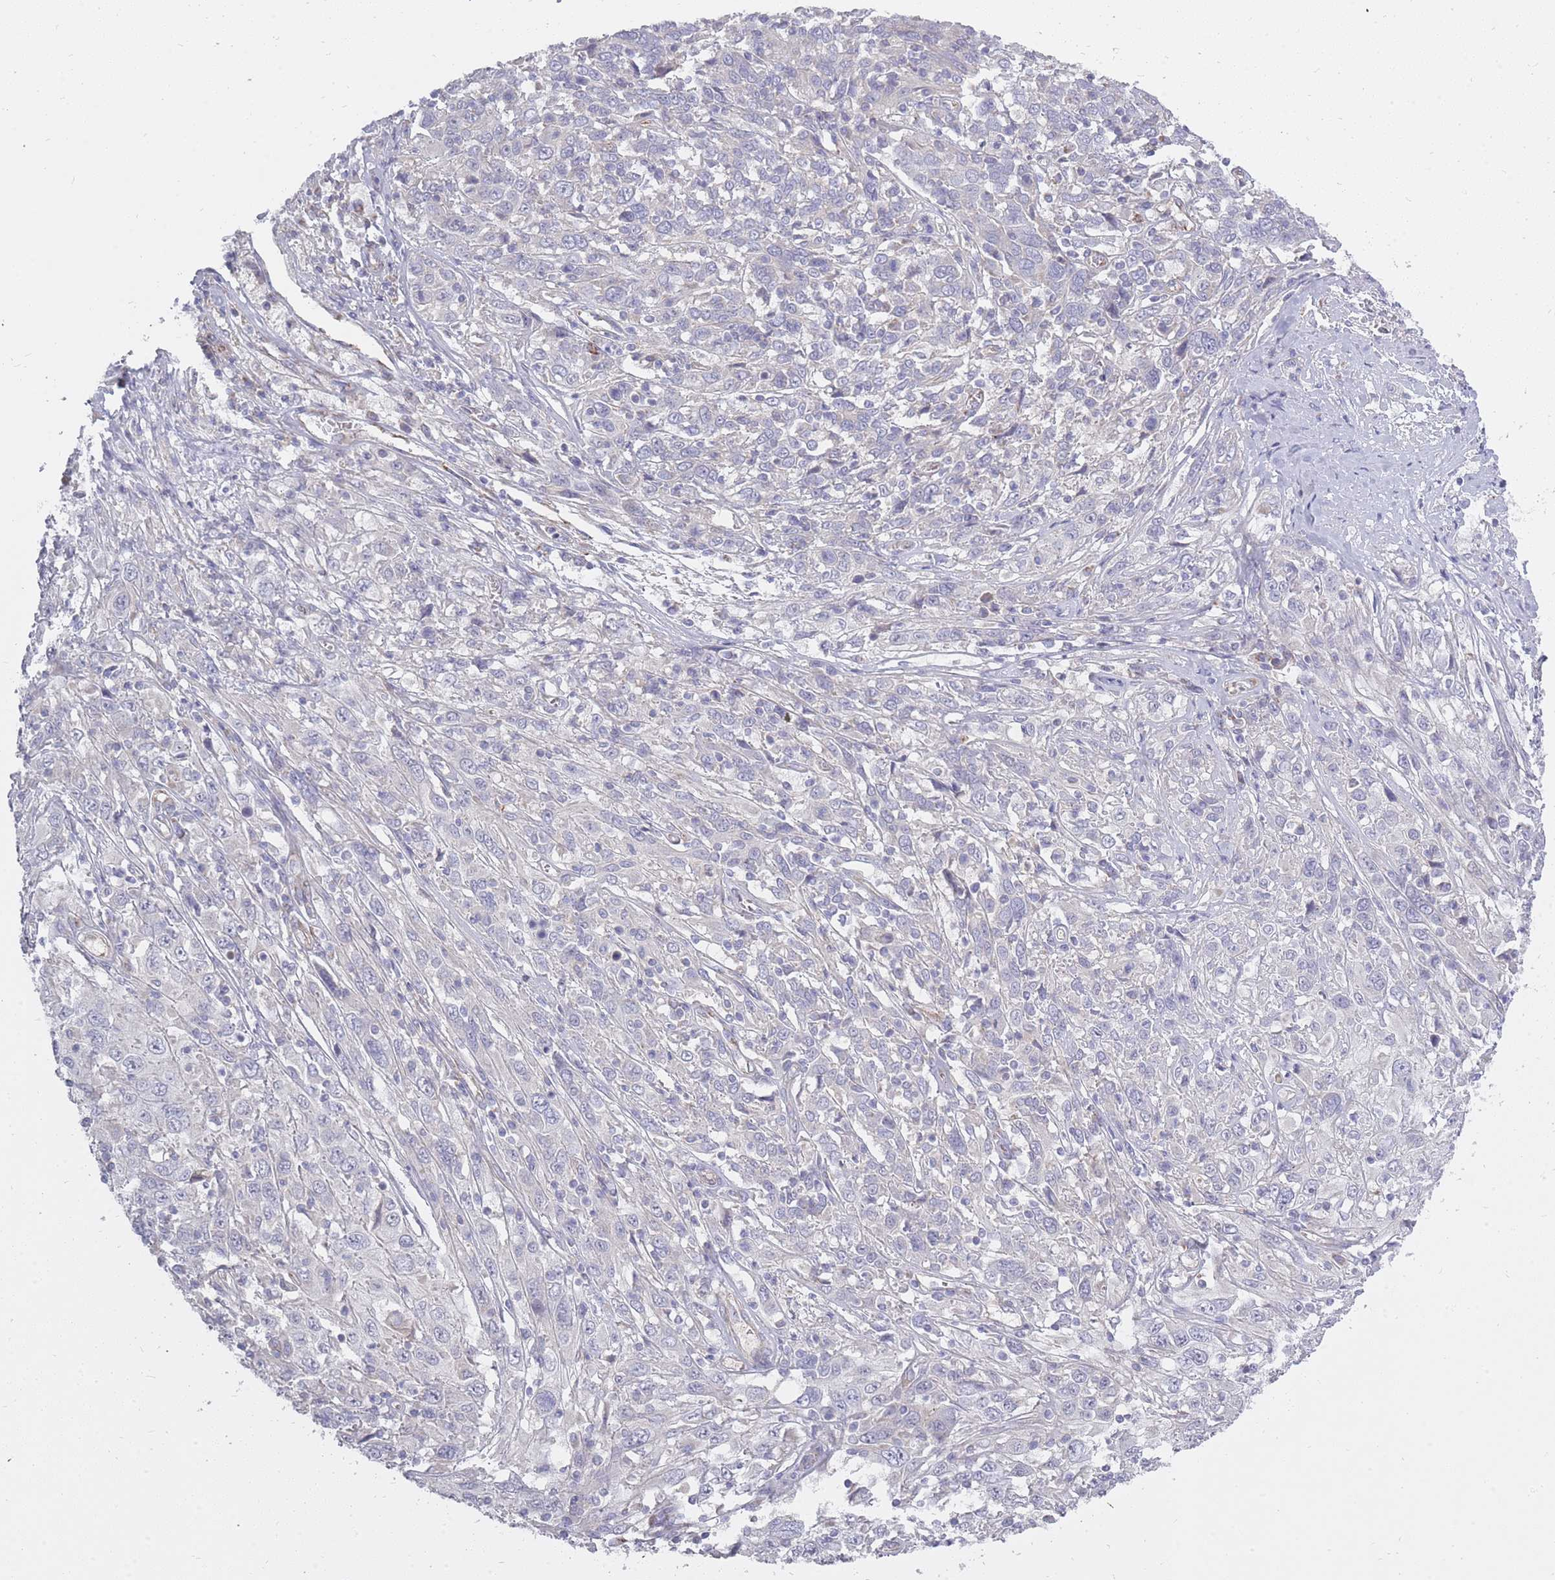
{"staining": {"intensity": "negative", "quantity": "none", "location": "none"}, "tissue": "cervical cancer", "cell_type": "Tumor cells", "image_type": "cancer", "snomed": [{"axis": "morphology", "description": "Squamous cell carcinoma, NOS"}, {"axis": "topography", "description": "Cervix"}], "caption": "There is no significant expression in tumor cells of cervical cancer.", "gene": "ALKBH4", "patient": {"sex": "female", "age": 46}}